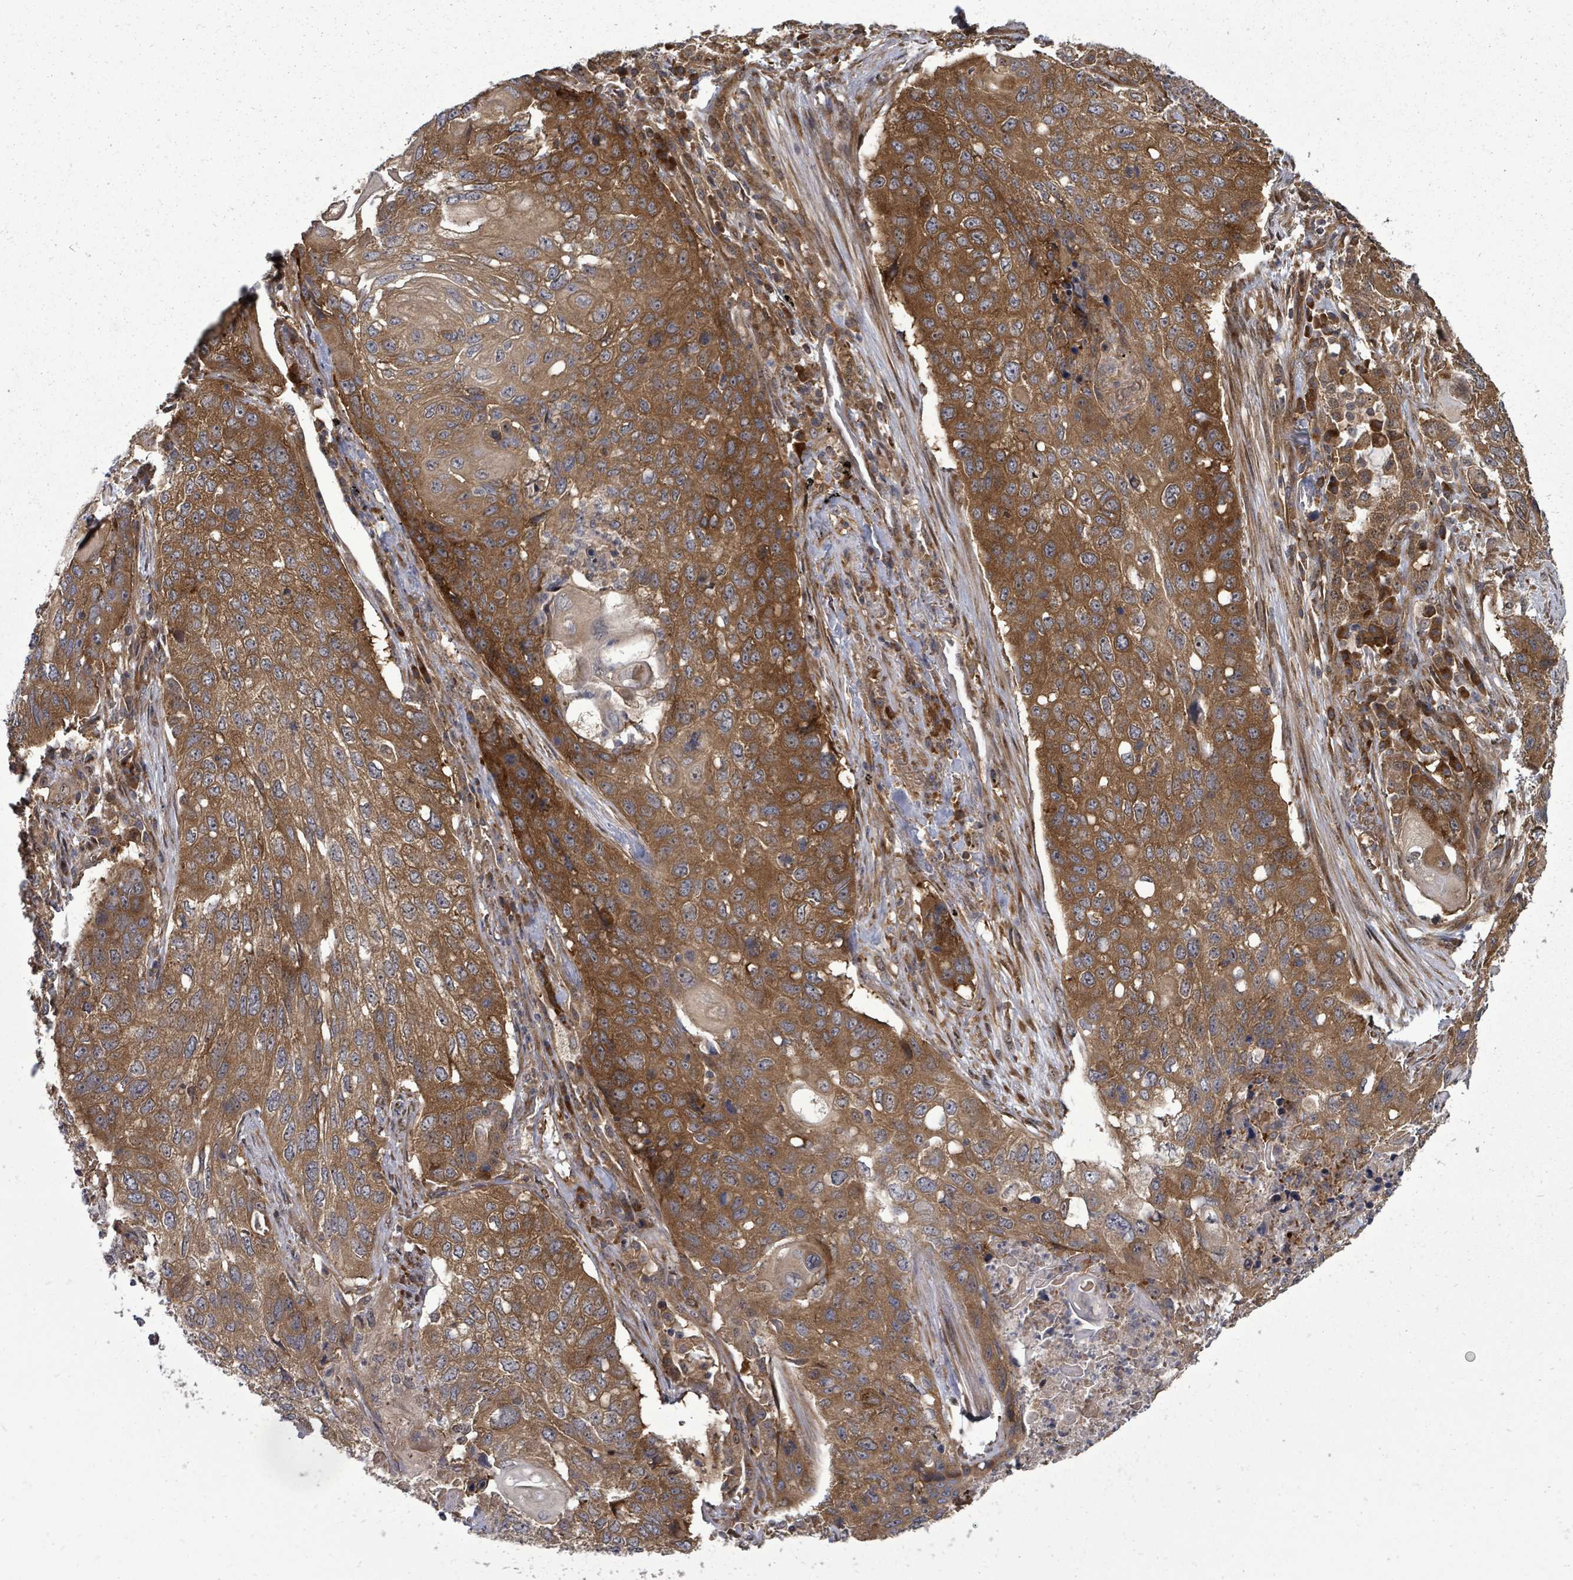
{"staining": {"intensity": "strong", "quantity": ">75%", "location": "cytoplasmic/membranous"}, "tissue": "lung cancer", "cell_type": "Tumor cells", "image_type": "cancer", "snomed": [{"axis": "morphology", "description": "Squamous cell carcinoma, NOS"}, {"axis": "topography", "description": "Lung"}], "caption": "Tumor cells reveal high levels of strong cytoplasmic/membranous positivity in about >75% of cells in lung cancer (squamous cell carcinoma). (DAB (3,3'-diaminobenzidine) = brown stain, brightfield microscopy at high magnification).", "gene": "EIF3C", "patient": {"sex": "female", "age": 63}}